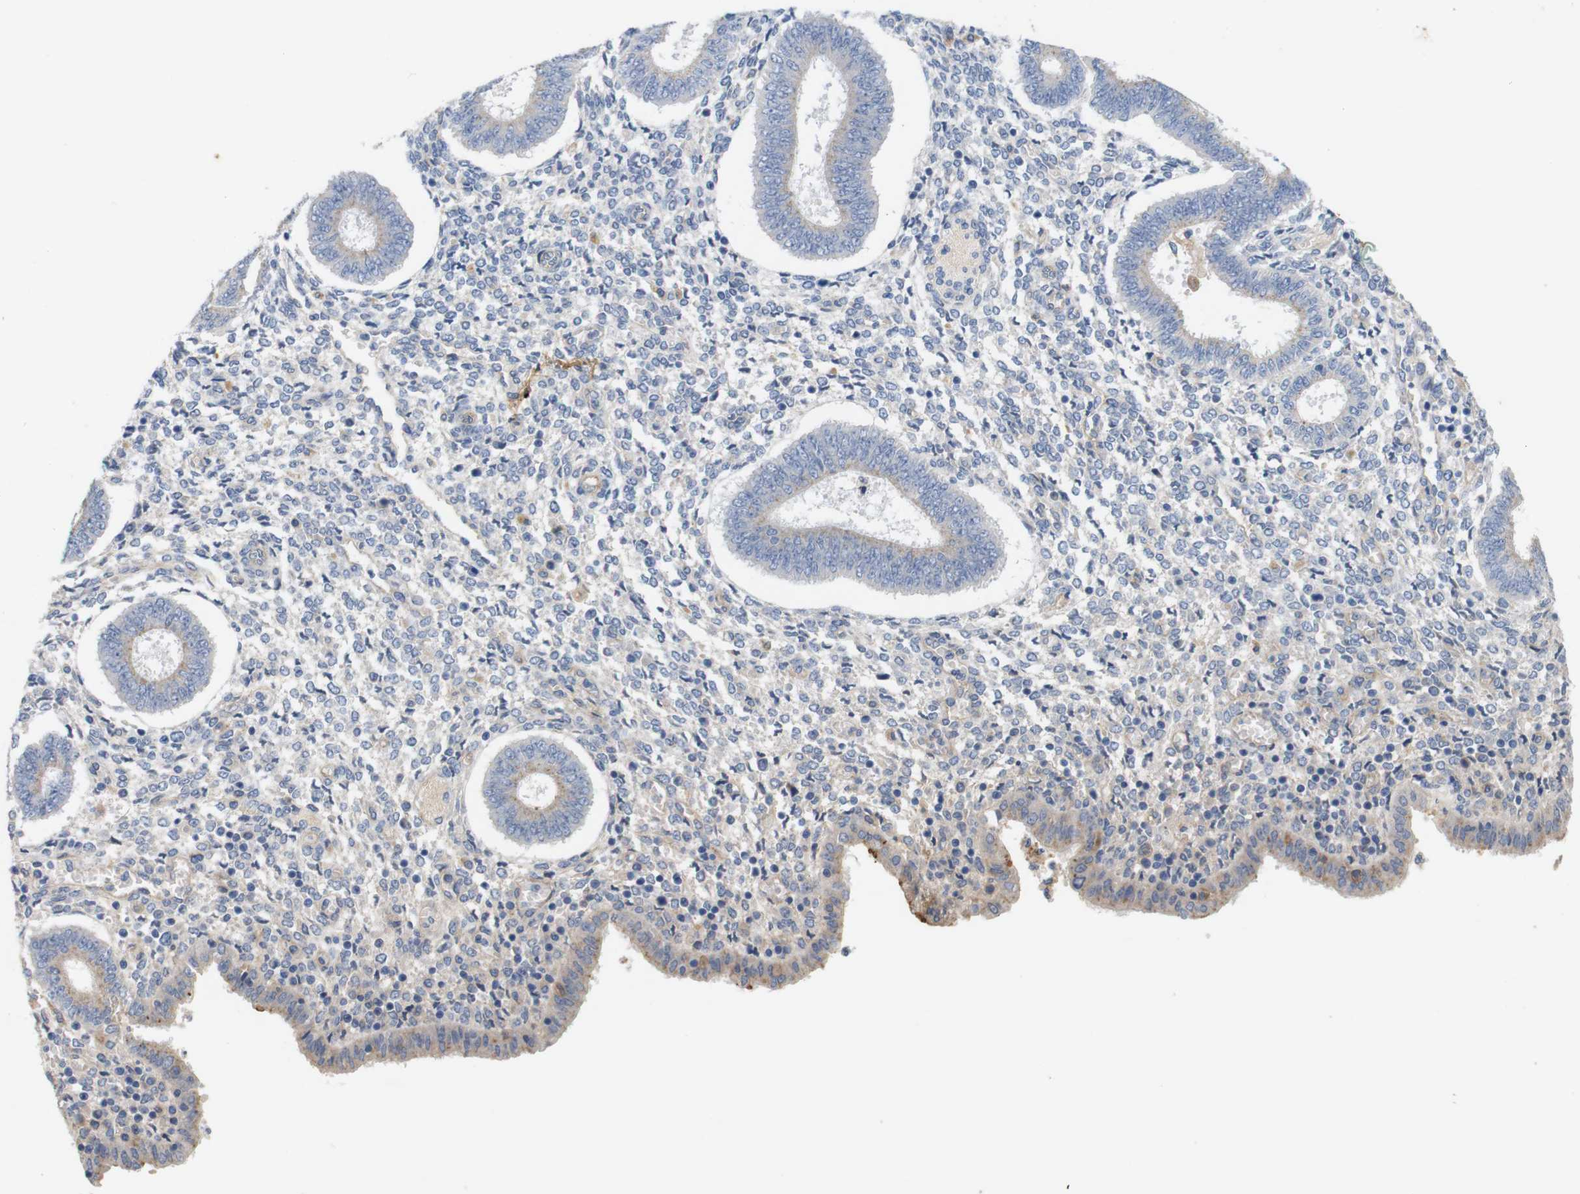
{"staining": {"intensity": "weak", "quantity": "<25%", "location": "cytoplasmic/membranous"}, "tissue": "endometrium", "cell_type": "Cells in endometrial stroma", "image_type": "normal", "snomed": [{"axis": "morphology", "description": "Normal tissue, NOS"}, {"axis": "topography", "description": "Endometrium"}], "caption": "Cells in endometrial stroma are negative for protein expression in normal human endometrium. The staining is performed using DAB (3,3'-diaminobenzidine) brown chromogen with nuclei counter-stained in using hematoxylin.", "gene": "ITGA5", "patient": {"sex": "female", "age": 35}}